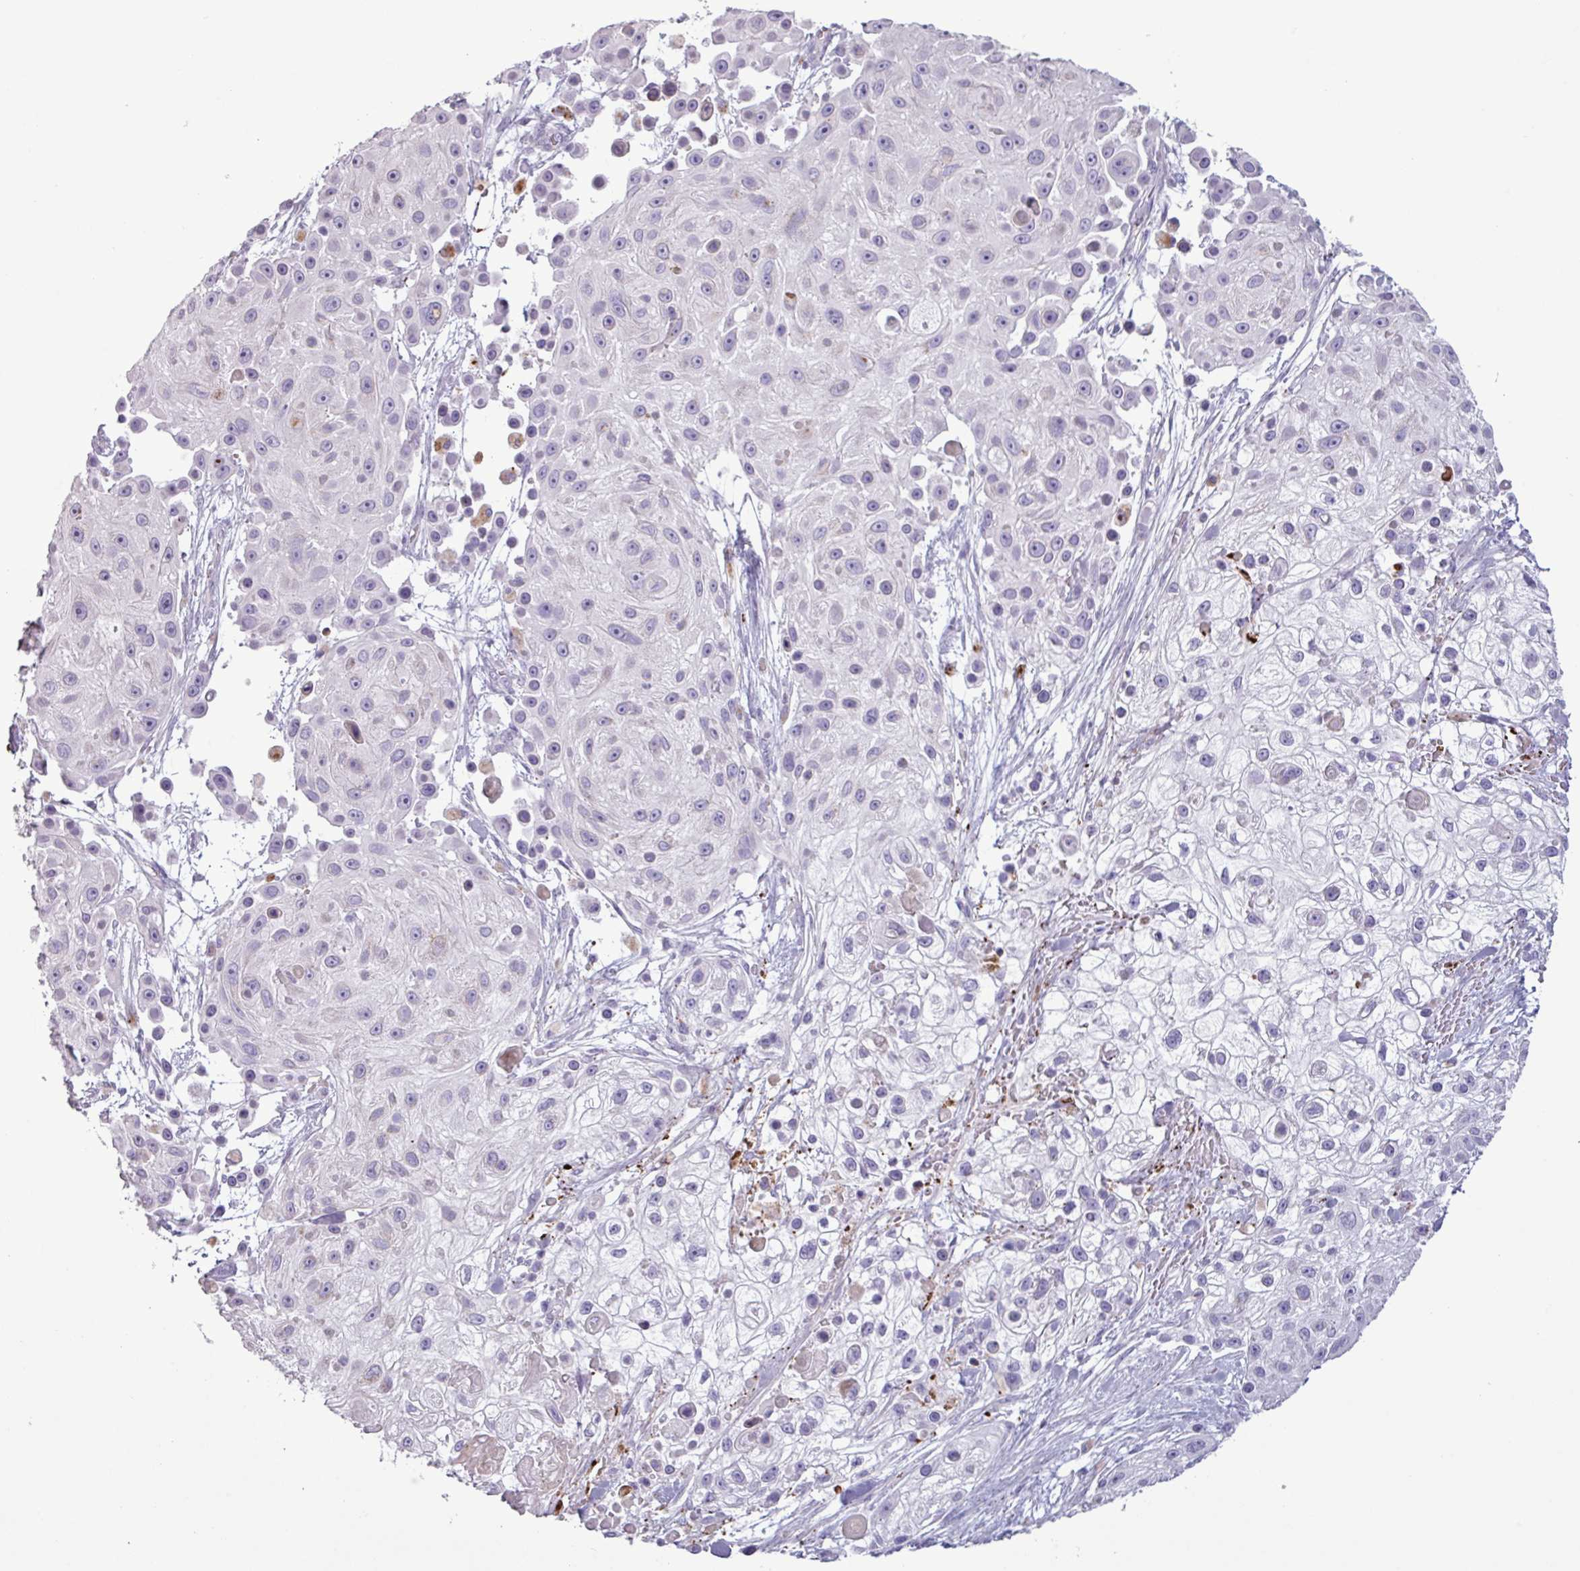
{"staining": {"intensity": "negative", "quantity": "none", "location": "none"}, "tissue": "skin cancer", "cell_type": "Tumor cells", "image_type": "cancer", "snomed": [{"axis": "morphology", "description": "Squamous cell carcinoma, NOS"}, {"axis": "topography", "description": "Skin"}], "caption": "This is a histopathology image of immunohistochemistry (IHC) staining of skin squamous cell carcinoma, which shows no expression in tumor cells.", "gene": "C4B", "patient": {"sex": "male", "age": 67}}